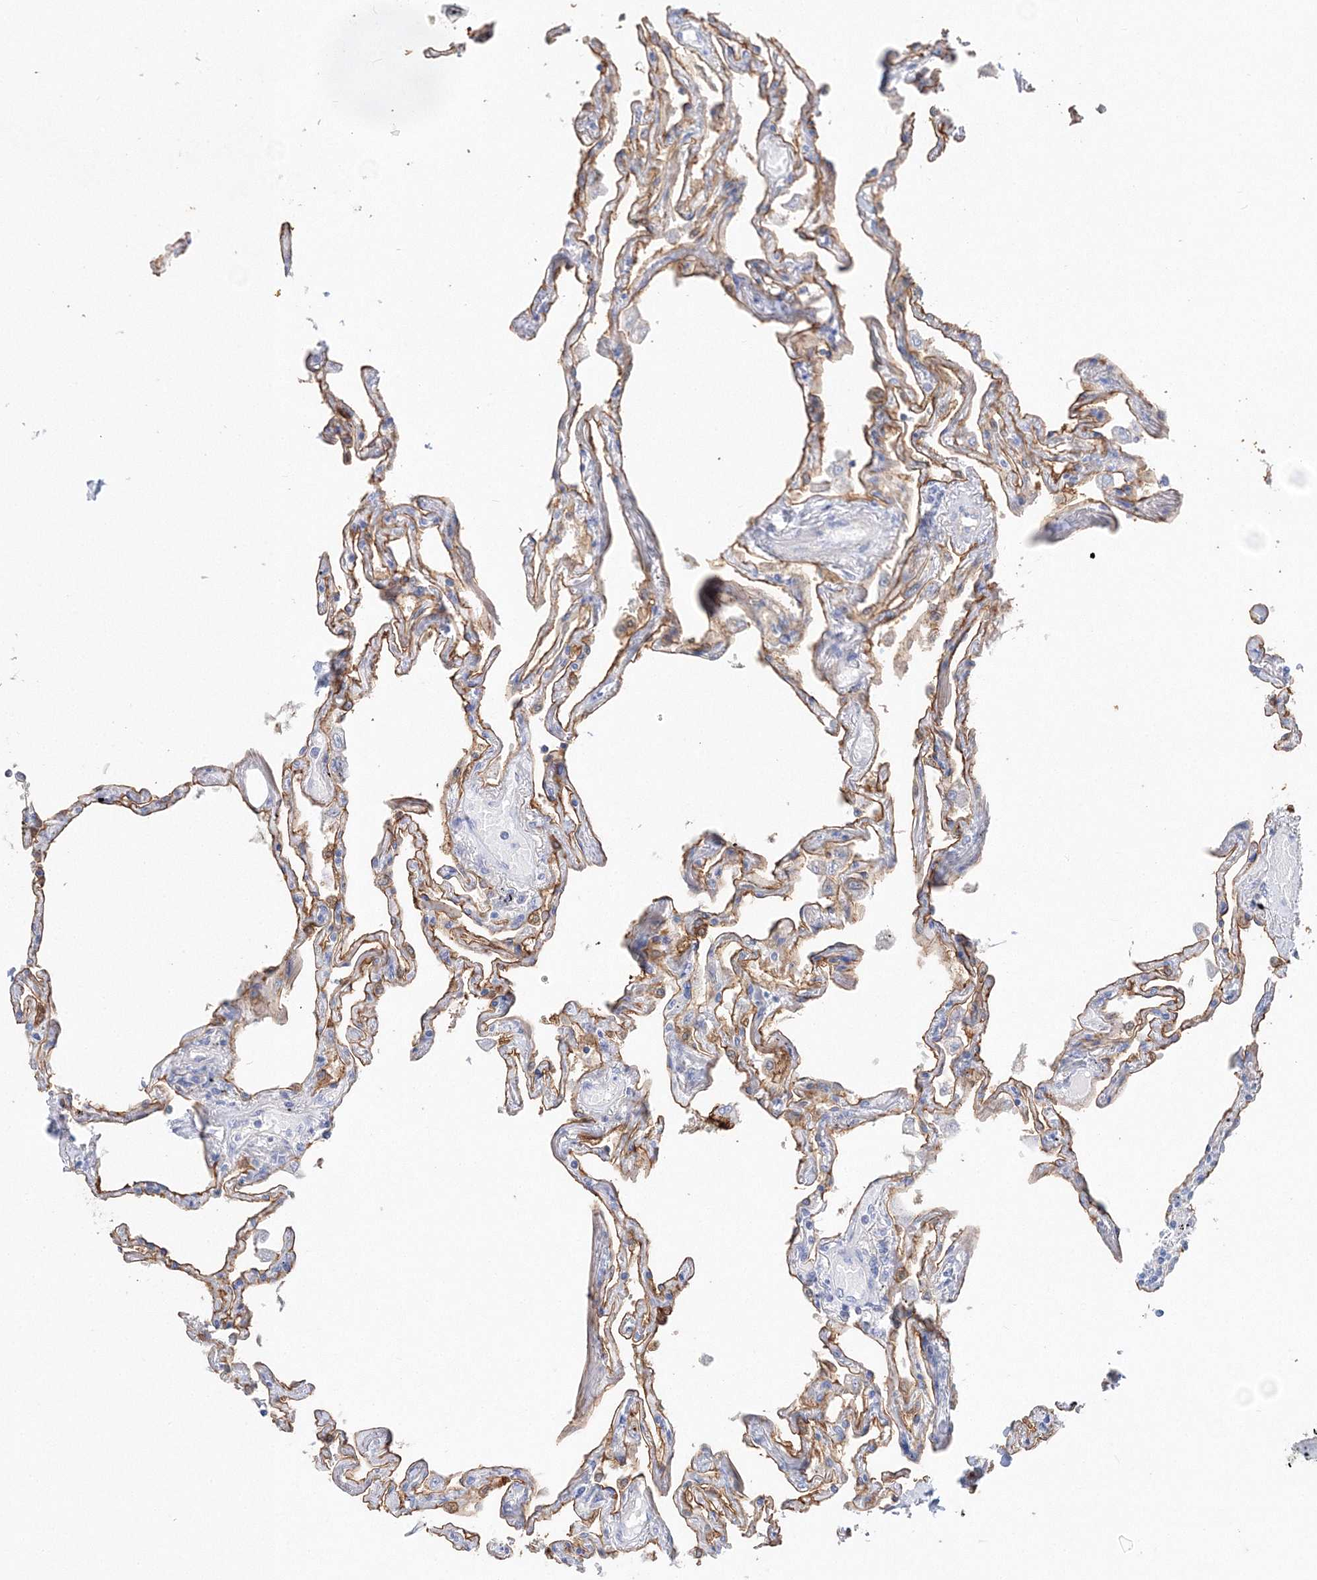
{"staining": {"intensity": "moderate", "quantity": "25%-75%", "location": "cytoplasmic/membranous,nuclear"}, "tissue": "lung", "cell_type": "Alveolar cells", "image_type": "normal", "snomed": [{"axis": "morphology", "description": "Normal tissue, NOS"}, {"axis": "topography", "description": "Lung"}], "caption": "Lung stained with DAB immunohistochemistry displays medium levels of moderate cytoplasmic/membranous,nuclear staining in approximately 25%-75% of alveolar cells. (brown staining indicates protein expression, while blue staining denotes nuclei).", "gene": "HMGCS1", "patient": {"sex": "female", "age": 67}}